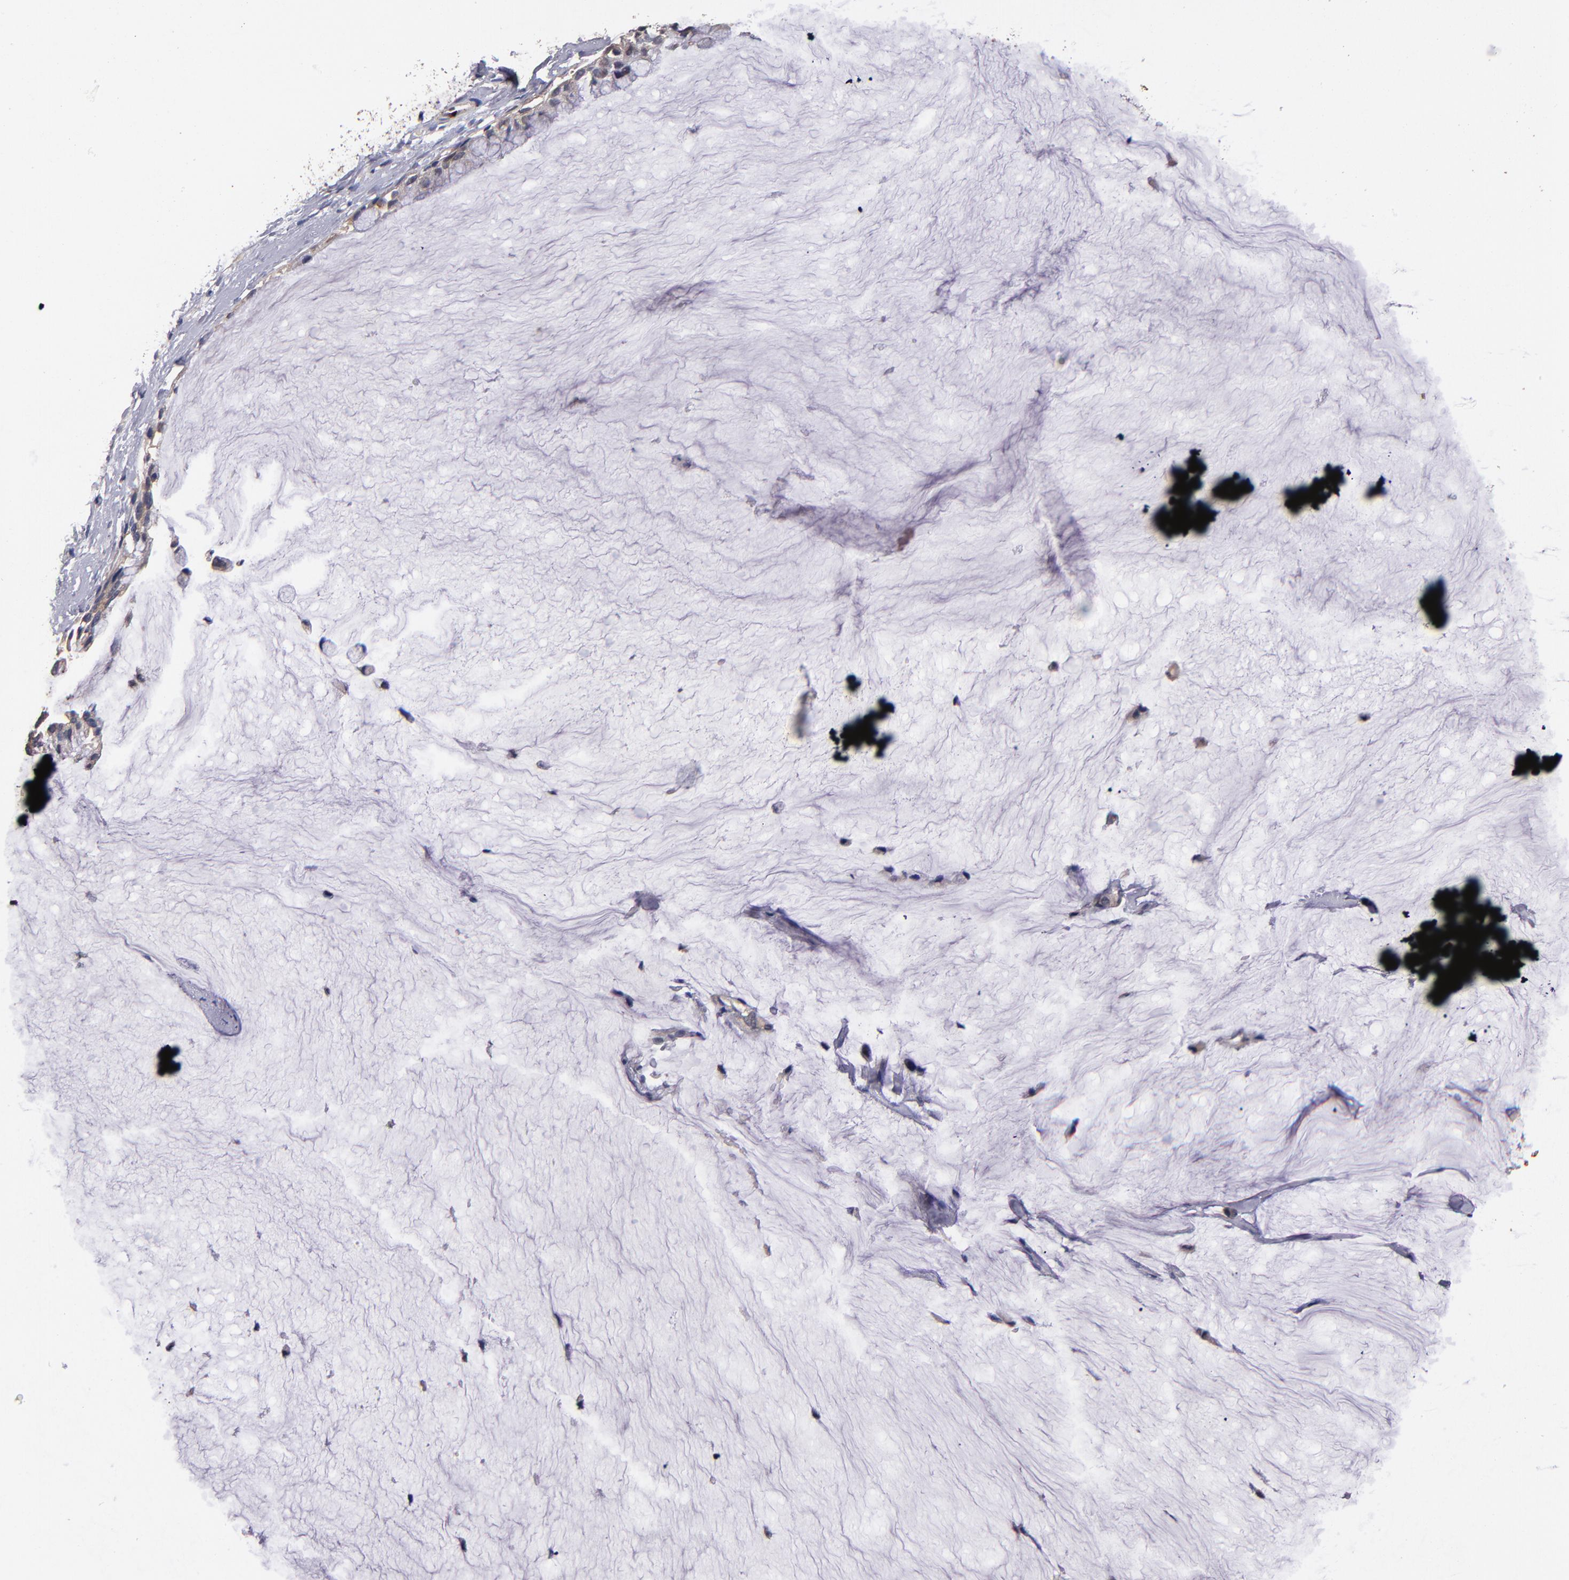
{"staining": {"intensity": "weak", "quantity": "25%-75%", "location": "cytoplasmic/membranous"}, "tissue": "ovarian cancer", "cell_type": "Tumor cells", "image_type": "cancer", "snomed": [{"axis": "morphology", "description": "Cystadenocarcinoma, mucinous, NOS"}, {"axis": "topography", "description": "Ovary"}], "caption": "Ovarian cancer stained with immunohistochemistry (IHC) shows weak cytoplasmic/membranous expression in approximately 25%-75% of tumor cells. (DAB IHC with brightfield microscopy, high magnification).", "gene": "TTLL12", "patient": {"sex": "female", "age": 39}}